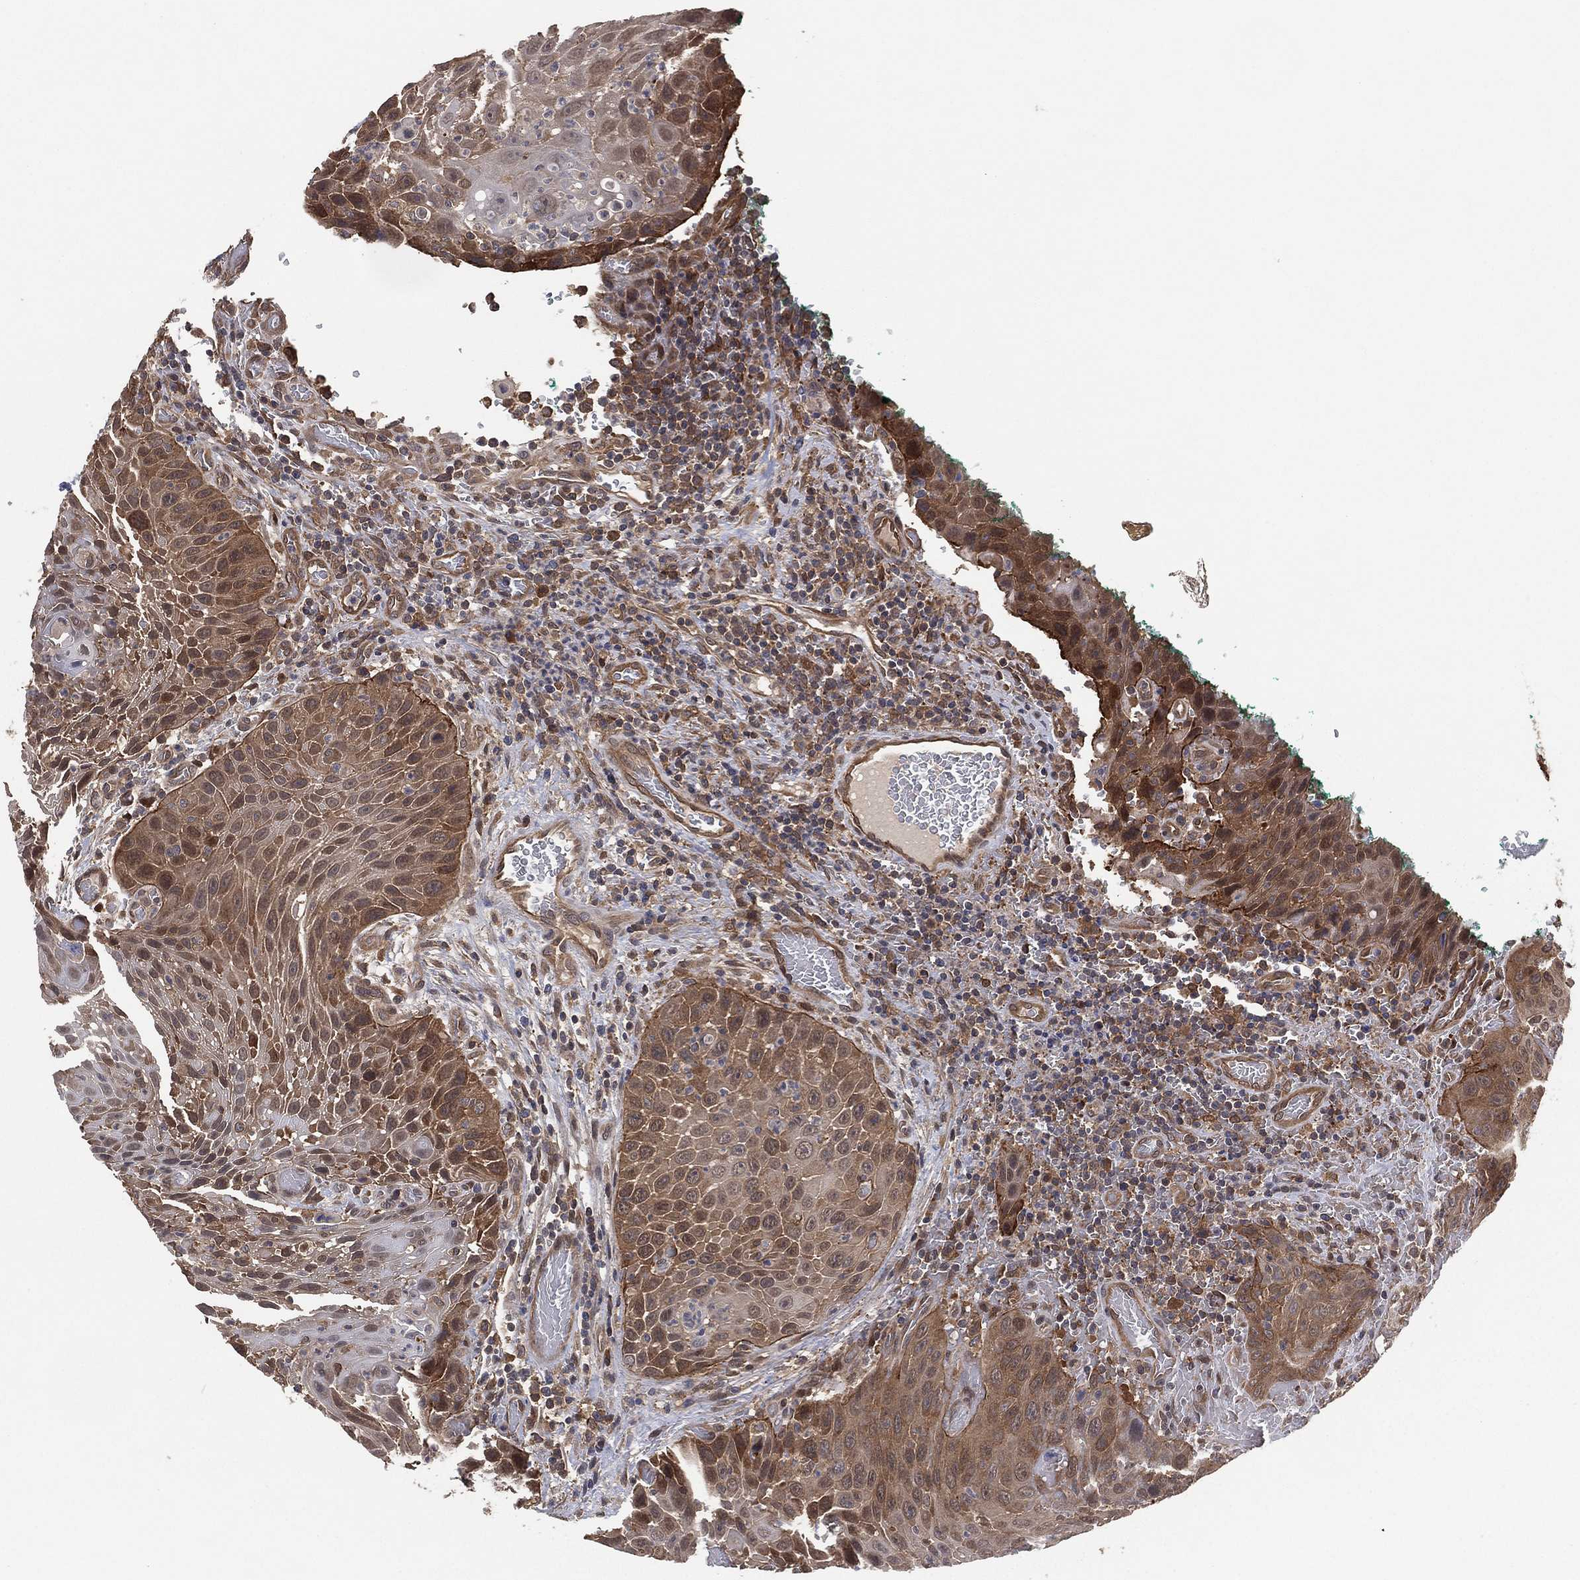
{"staining": {"intensity": "moderate", "quantity": "25%-75%", "location": "cytoplasmic/membranous"}, "tissue": "head and neck cancer", "cell_type": "Tumor cells", "image_type": "cancer", "snomed": [{"axis": "morphology", "description": "Squamous cell carcinoma, NOS"}, {"axis": "topography", "description": "Head-Neck"}], "caption": "The micrograph shows a brown stain indicating the presence of a protein in the cytoplasmic/membranous of tumor cells in head and neck cancer (squamous cell carcinoma). (DAB IHC, brown staining for protein, blue staining for nuclei).", "gene": "PSMG4", "patient": {"sex": "male", "age": 69}}